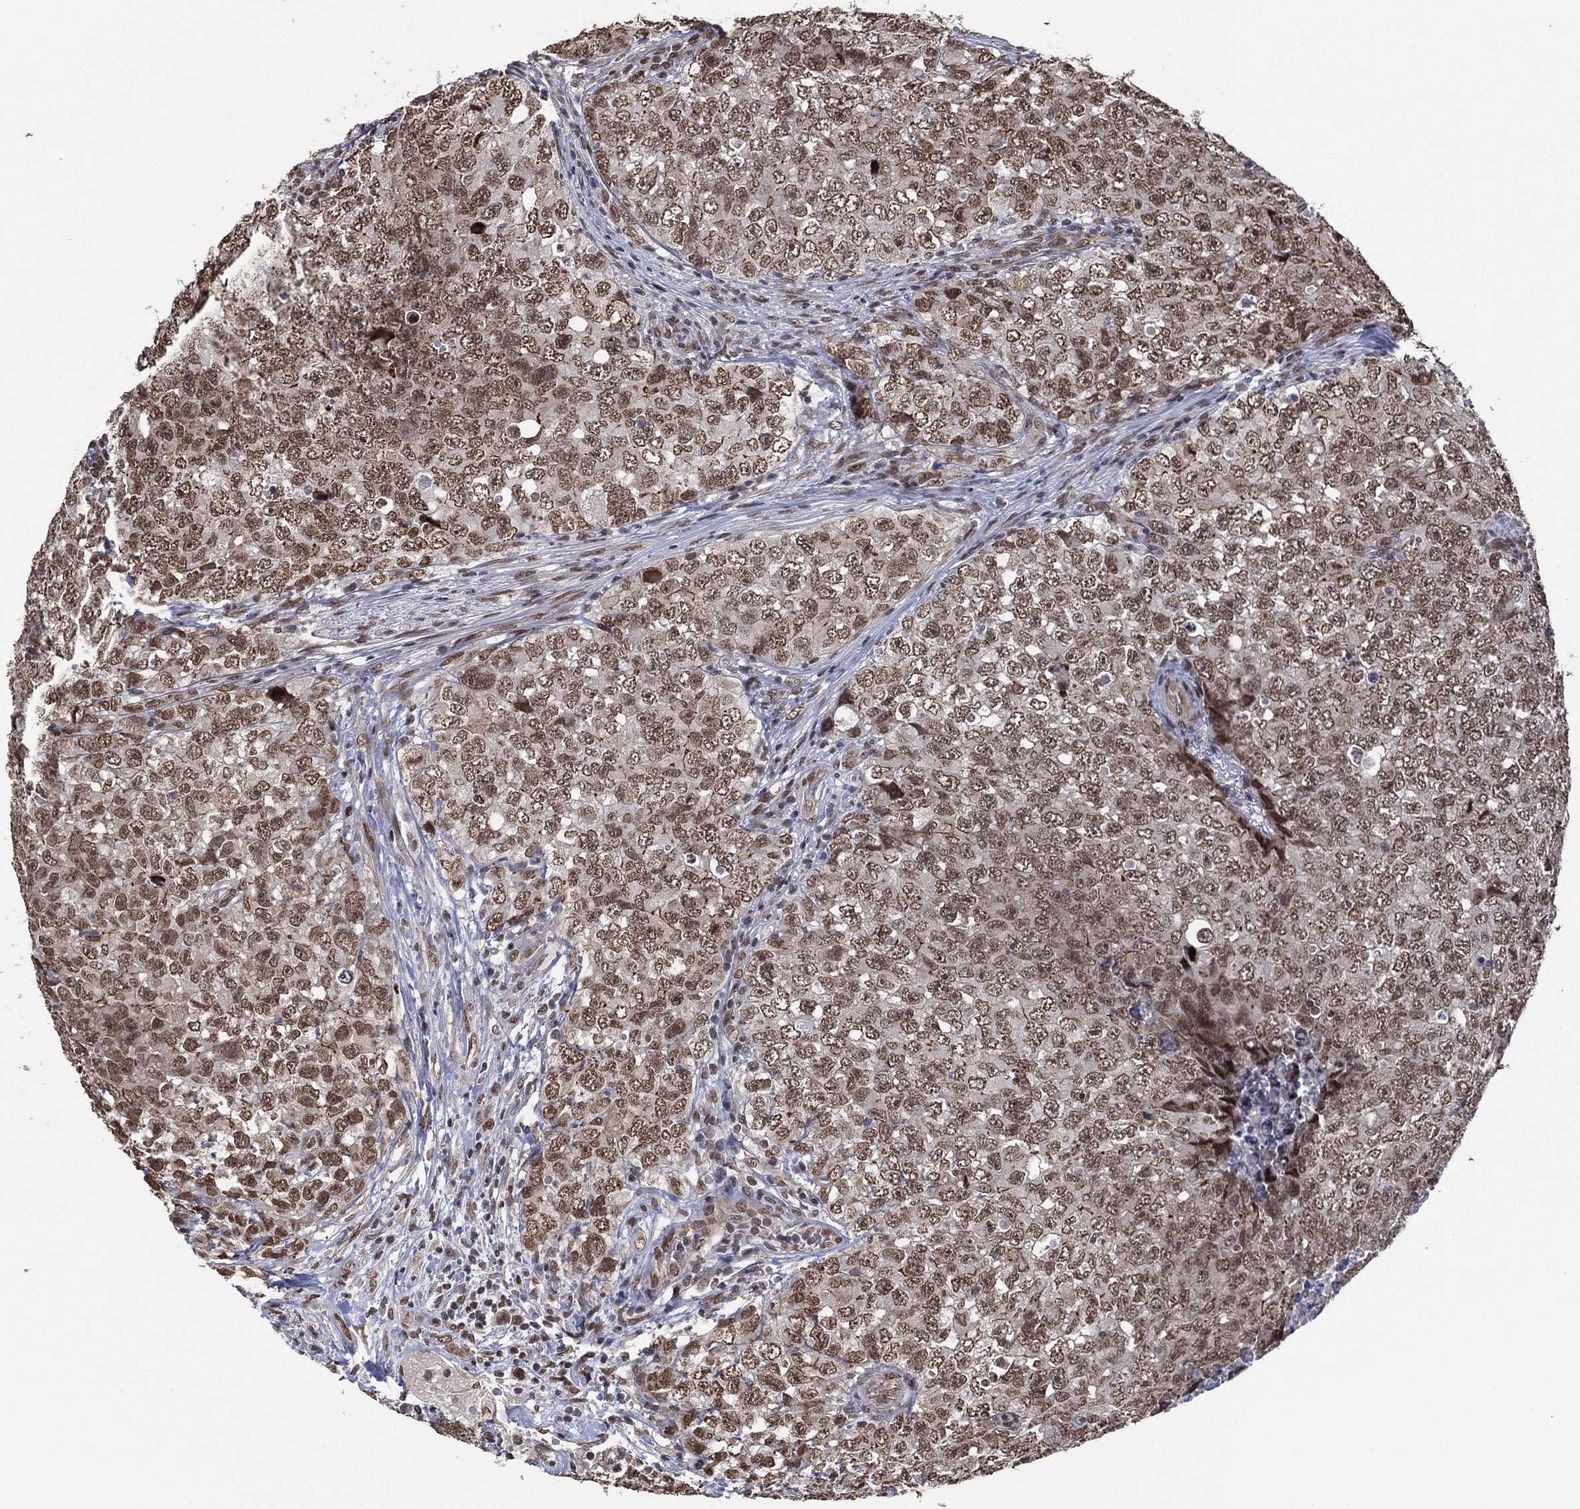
{"staining": {"intensity": "weak", "quantity": "25%-75%", "location": "nuclear"}, "tissue": "testis cancer", "cell_type": "Tumor cells", "image_type": "cancer", "snomed": [{"axis": "morphology", "description": "Seminoma, NOS"}, {"axis": "topography", "description": "Testis"}], "caption": "Protein expression analysis of testis cancer (seminoma) reveals weak nuclear staining in approximately 25%-75% of tumor cells.", "gene": "EHMT1", "patient": {"sex": "male", "age": 34}}